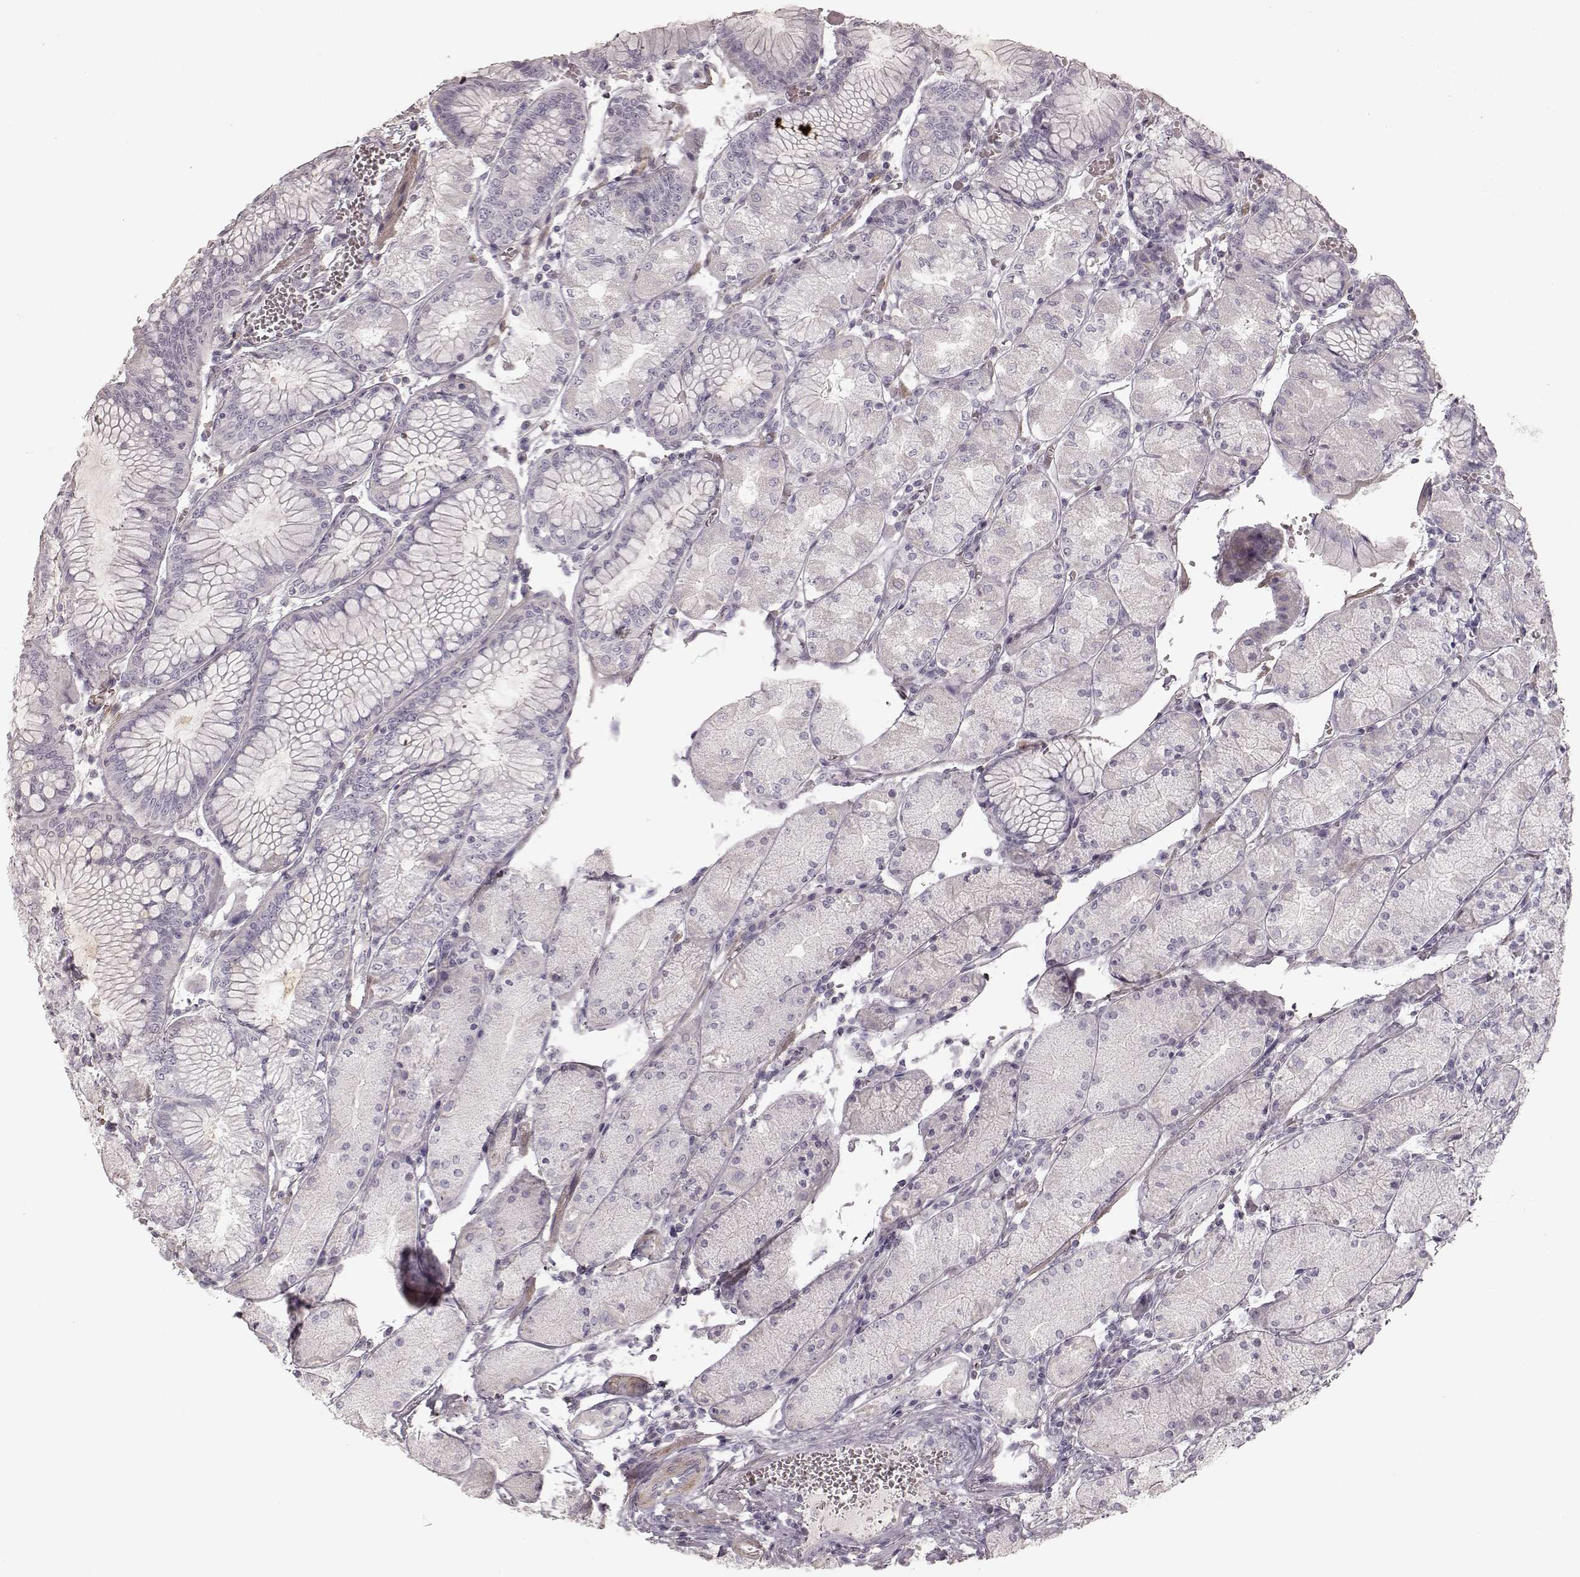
{"staining": {"intensity": "negative", "quantity": "none", "location": "none"}, "tissue": "stomach", "cell_type": "Glandular cells", "image_type": "normal", "snomed": [{"axis": "morphology", "description": "Normal tissue, NOS"}, {"axis": "topography", "description": "Stomach, upper"}], "caption": "DAB (3,3'-diaminobenzidine) immunohistochemical staining of unremarkable stomach reveals no significant expression in glandular cells. The staining is performed using DAB (3,3'-diaminobenzidine) brown chromogen with nuclei counter-stained in using hematoxylin.", "gene": "PRLHR", "patient": {"sex": "male", "age": 69}}